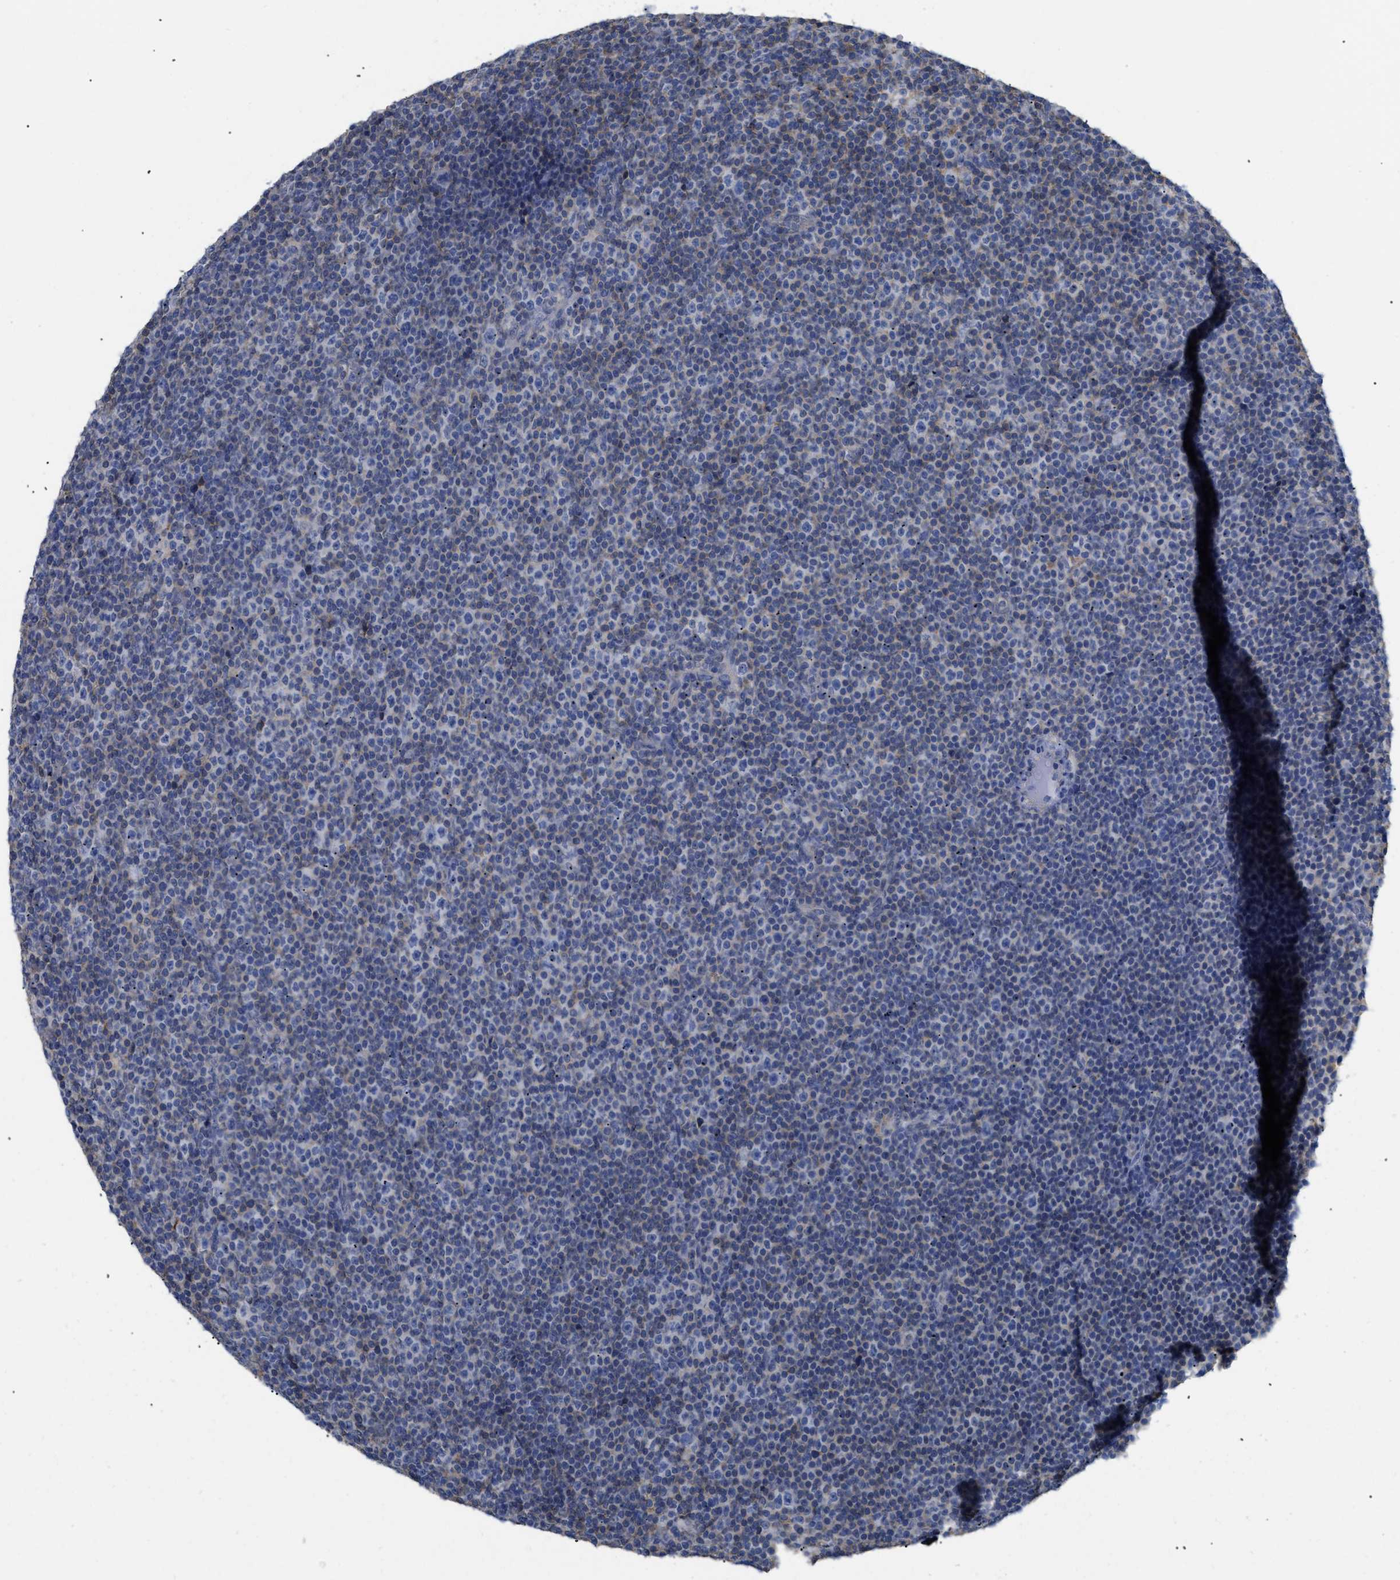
{"staining": {"intensity": "weak", "quantity": "<25%", "location": "cytoplasmic/membranous"}, "tissue": "lymphoma", "cell_type": "Tumor cells", "image_type": "cancer", "snomed": [{"axis": "morphology", "description": "Malignant lymphoma, non-Hodgkin's type, Low grade"}, {"axis": "topography", "description": "Lymph node"}], "caption": "Tumor cells show no significant protein staining in malignant lymphoma, non-Hodgkin's type (low-grade). (IHC, brightfield microscopy, high magnification).", "gene": "ANXA4", "patient": {"sex": "female", "age": 67}}